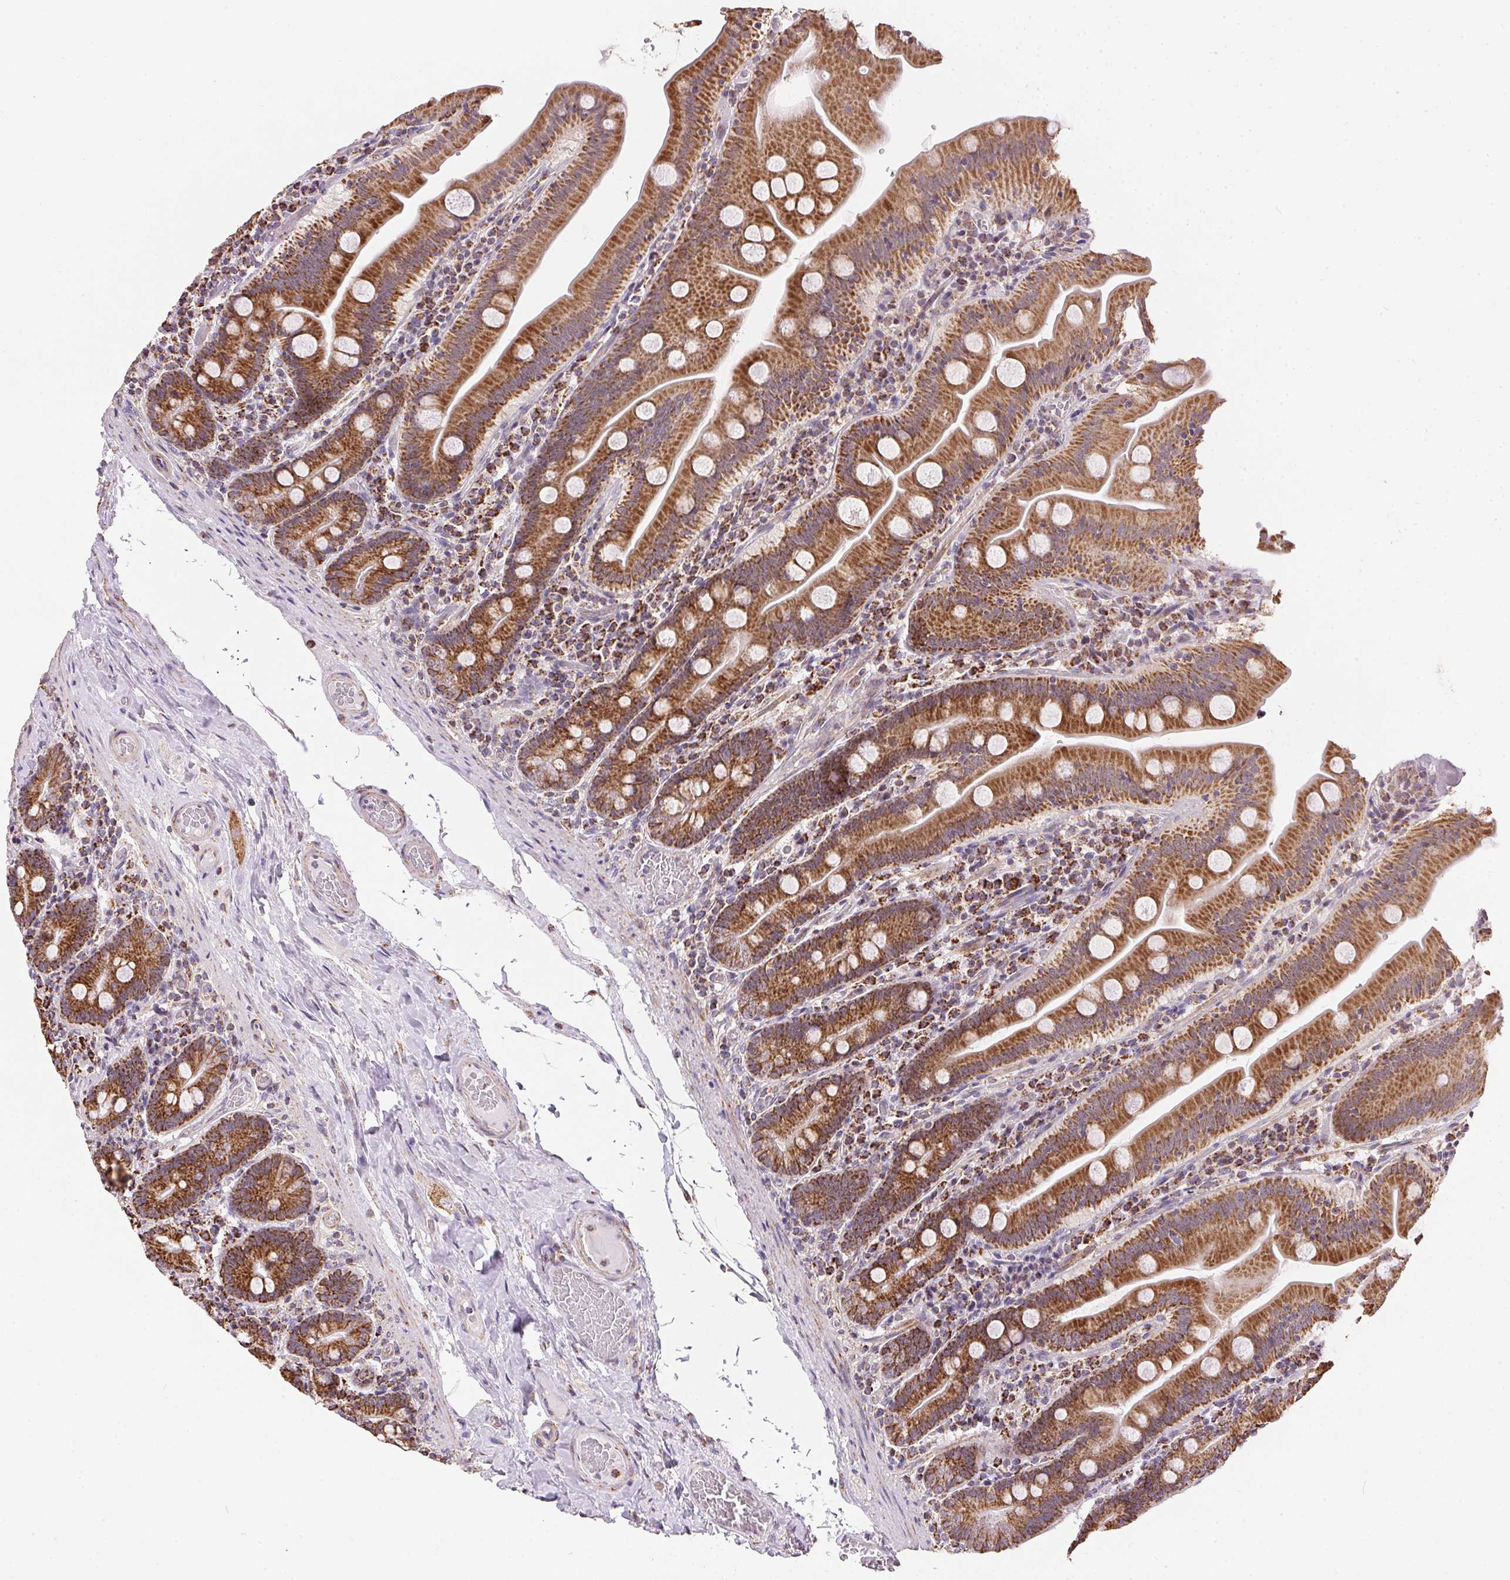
{"staining": {"intensity": "strong", "quantity": ">75%", "location": "cytoplasmic/membranous"}, "tissue": "small intestine", "cell_type": "Glandular cells", "image_type": "normal", "snomed": [{"axis": "morphology", "description": "Normal tissue, NOS"}, {"axis": "topography", "description": "Small intestine"}], "caption": "Immunohistochemical staining of benign small intestine shows high levels of strong cytoplasmic/membranous positivity in about >75% of glandular cells. The staining is performed using DAB brown chromogen to label protein expression. The nuclei are counter-stained blue using hematoxylin.", "gene": "MAPK11", "patient": {"sex": "male", "age": 37}}